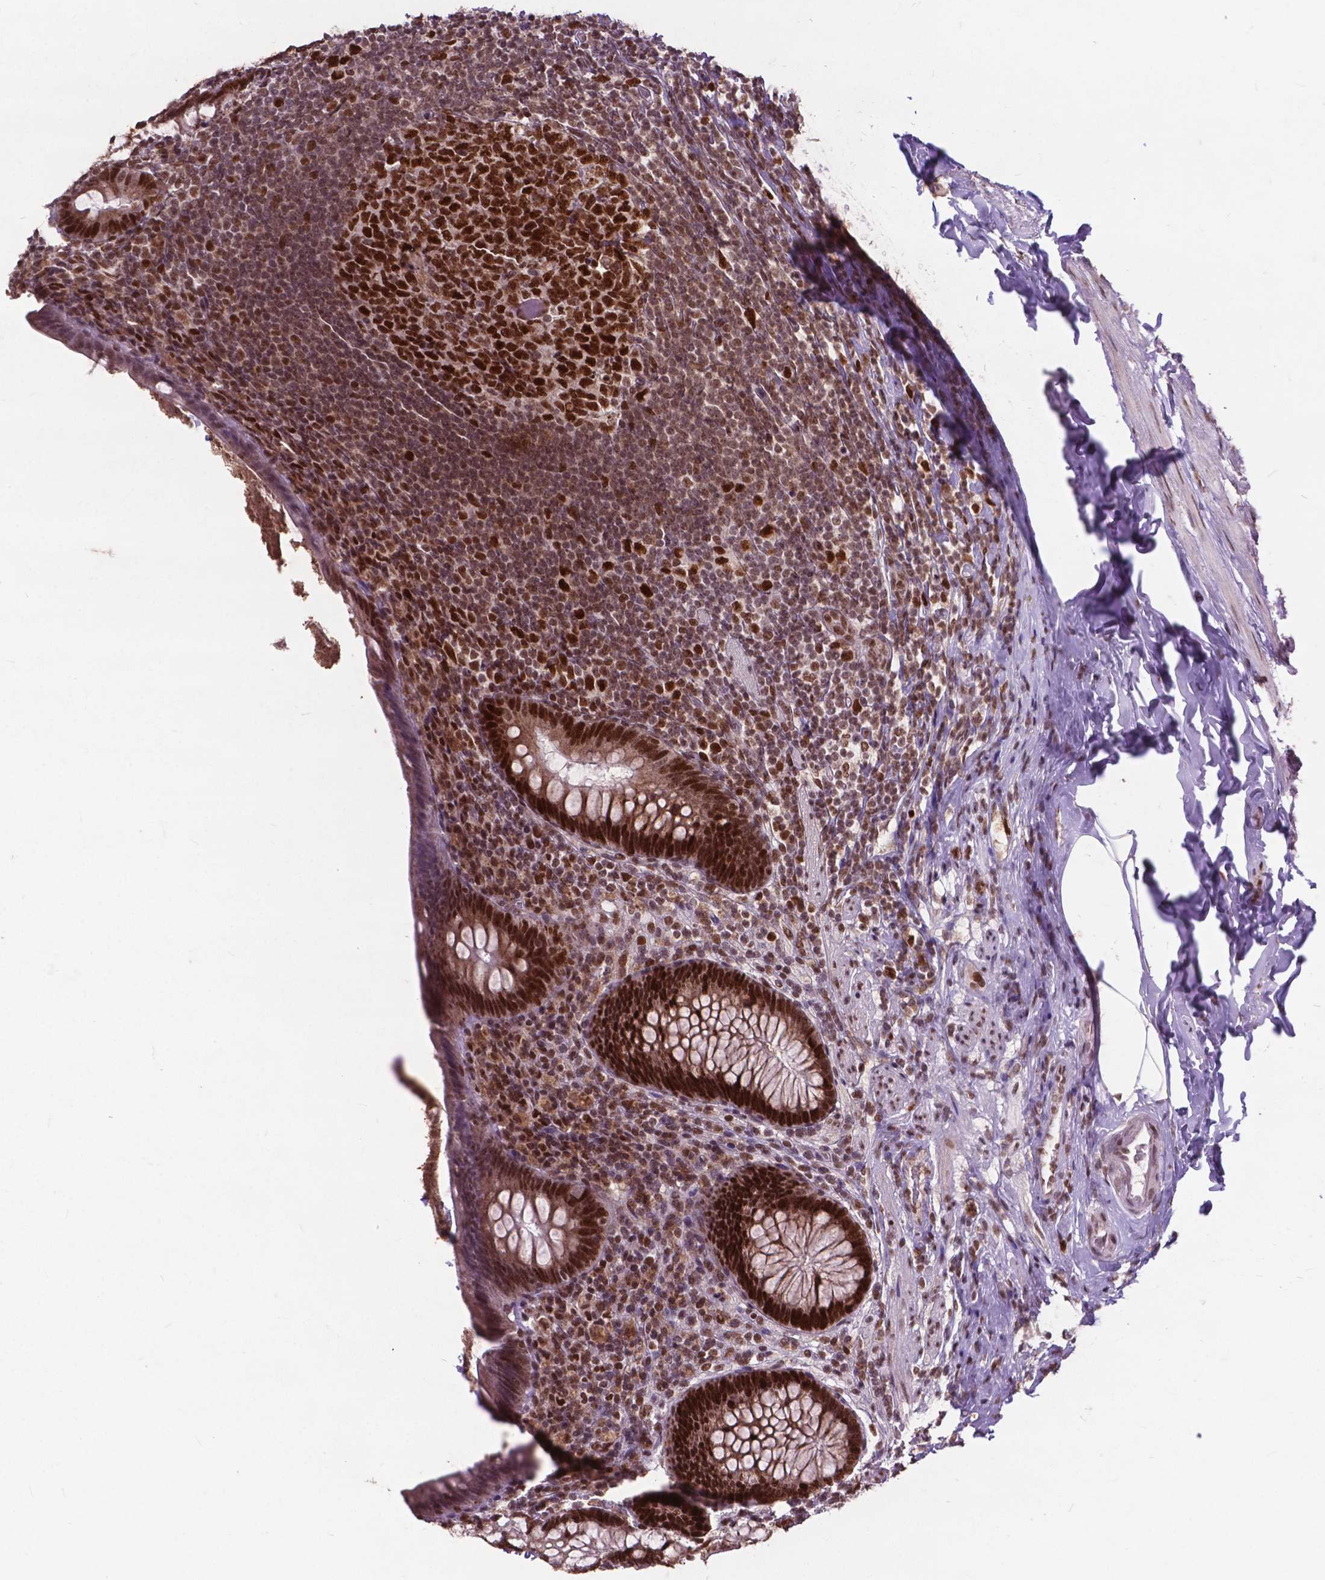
{"staining": {"intensity": "strong", "quantity": ">75%", "location": "nuclear"}, "tissue": "appendix", "cell_type": "Glandular cells", "image_type": "normal", "snomed": [{"axis": "morphology", "description": "Normal tissue, NOS"}, {"axis": "topography", "description": "Appendix"}], "caption": "Protein staining demonstrates strong nuclear positivity in approximately >75% of glandular cells in benign appendix. (Stains: DAB in brown, nuclei in blue, Microscopy: brightfield microscopy at high magnification).", "gene": "MSH2", "patient": {"sex": "male", "age": 47}}